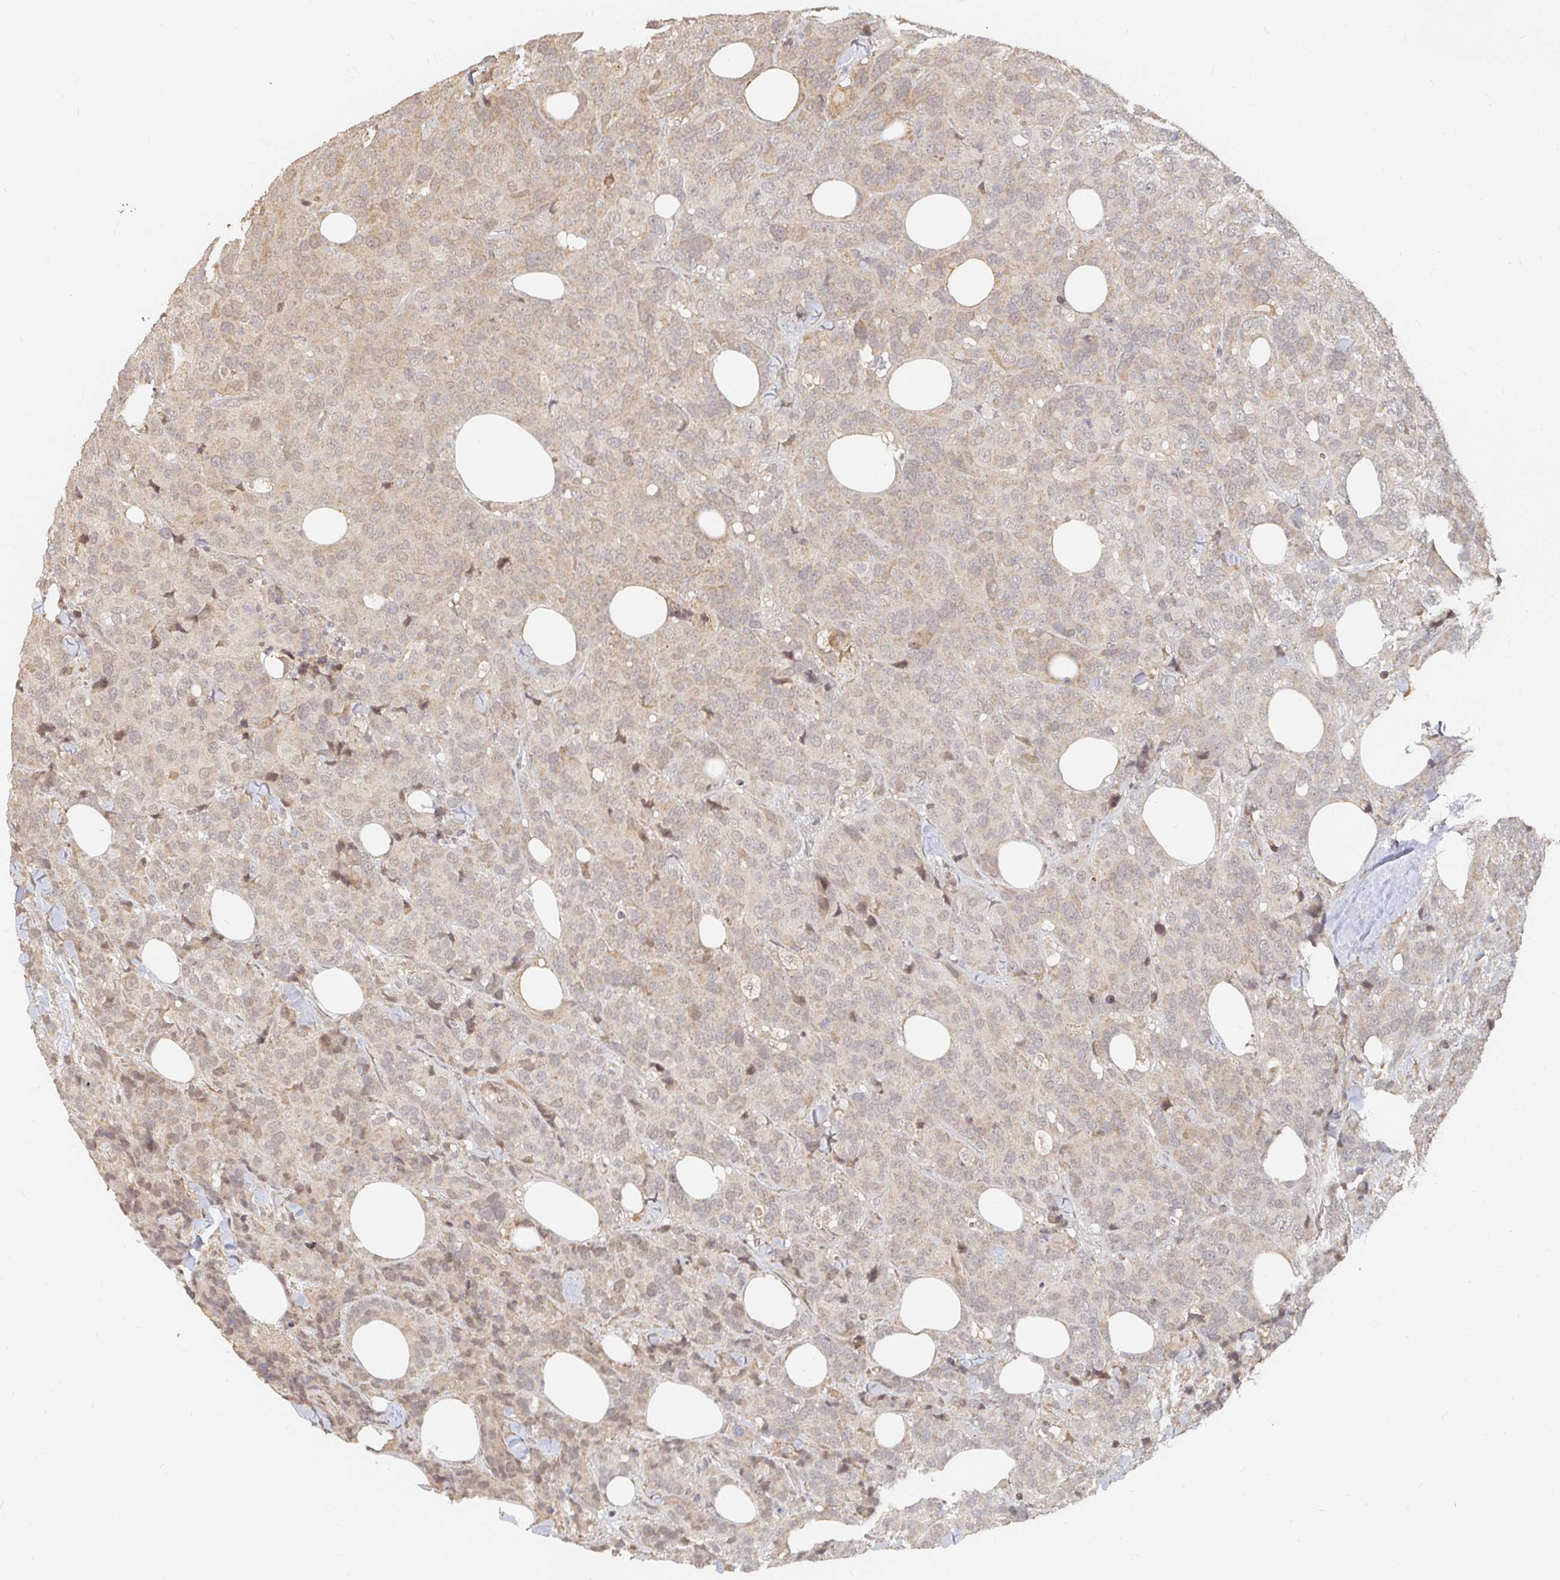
{"staining": {"intensity": "weak", "quantity": "25%-75%", "location": "cytoplasmic/membranous"}, "tissue": "breast cancer", "cell_type": "Tumor cells", "image_type": "cancer", "snomed": [{"axis": "morphology", "description": "Lobular carcinoma"}, {"axis": "topography", "description": "Breast"}], "caption": "Lobular carcinoma (breast) stained with DAB (3,3'-diaminobenzidine) immunohistochemistry exhibits low levels of weak cytoplasmic/membranous positivity in approximately 25%-75% of tumor cells.", "gene": "LRP5", "patient": {"sex": "female", "age": 59}}